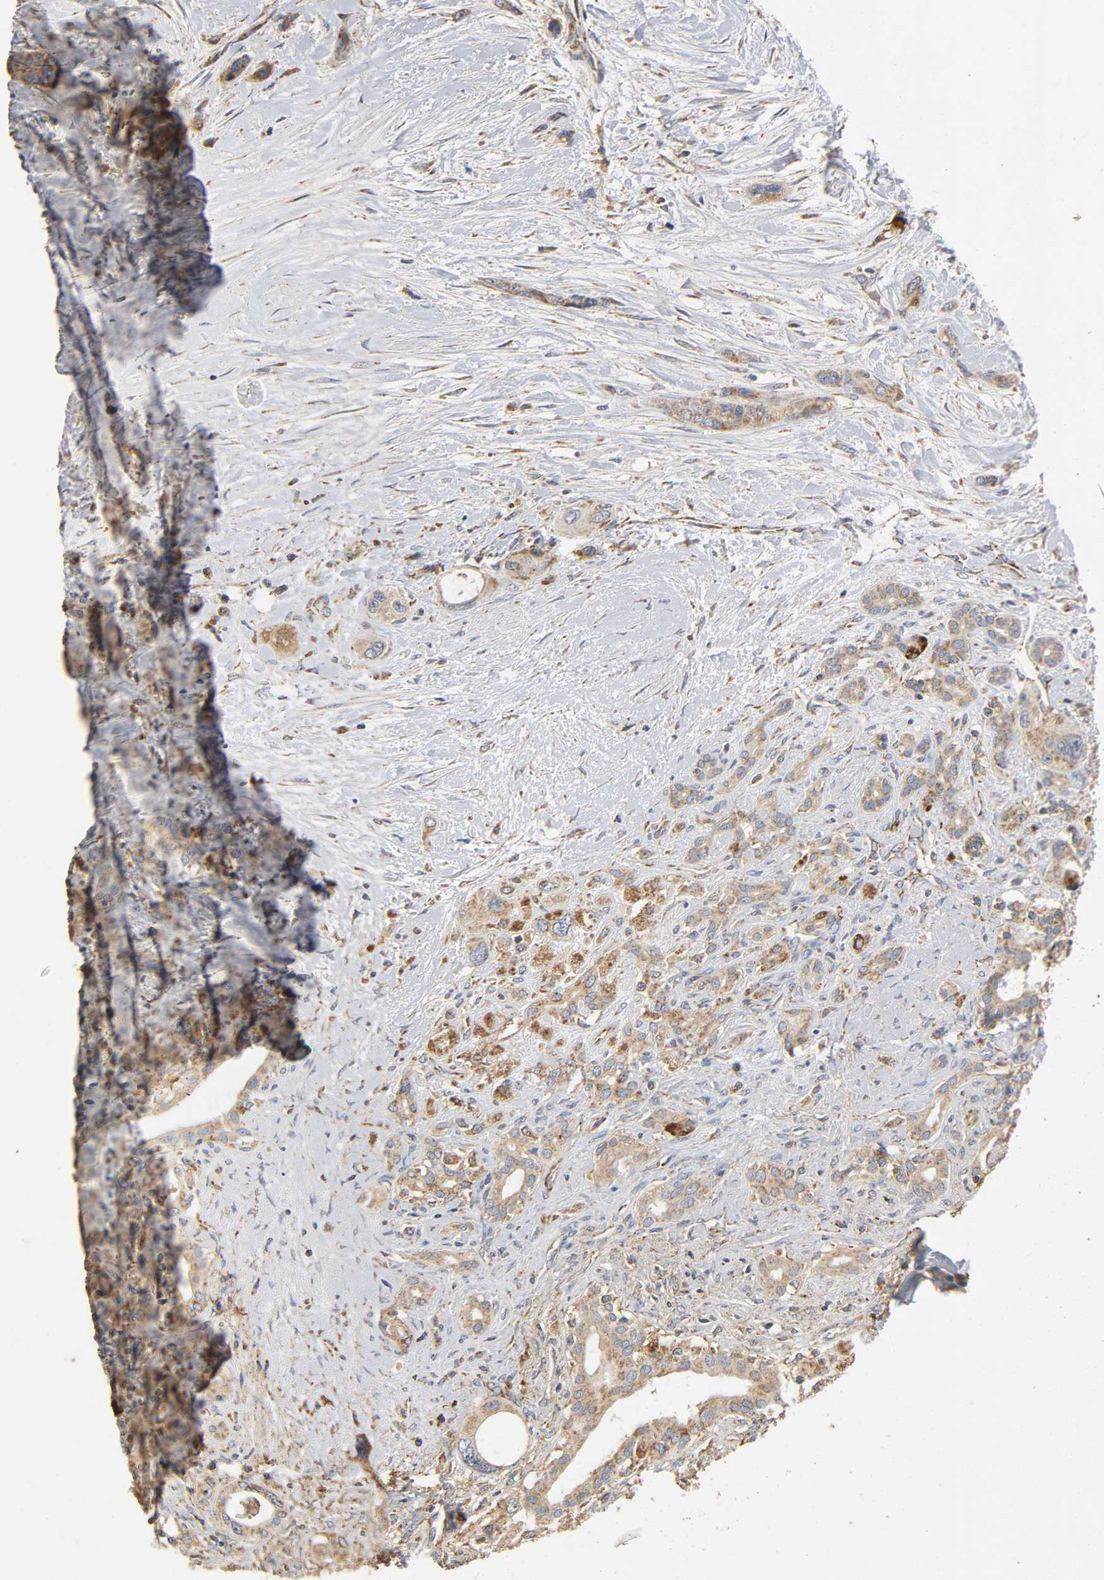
{"staining": {"intensity": "moderate", "quantity": ">75%", "location": "cytoplasmic/membranous"}, "tissue": "pancreatic cancer", "cell_type": "Tumor cells", "image_type": "cancer", "snomed": [{"axis": "morphology", "description": "Adenocarcinoma, NOS"}, {"axis": "topography", "description": "Pancreas"}], "caption": "A micrograph of pancreatic cancer (adenocarcinoma) stained for a protein reveals moderate cytoplasmic/membranous brown staining in tumor cells.", "gene": "NDUFS3", "patient": {"sex": "male", "age": 46}}